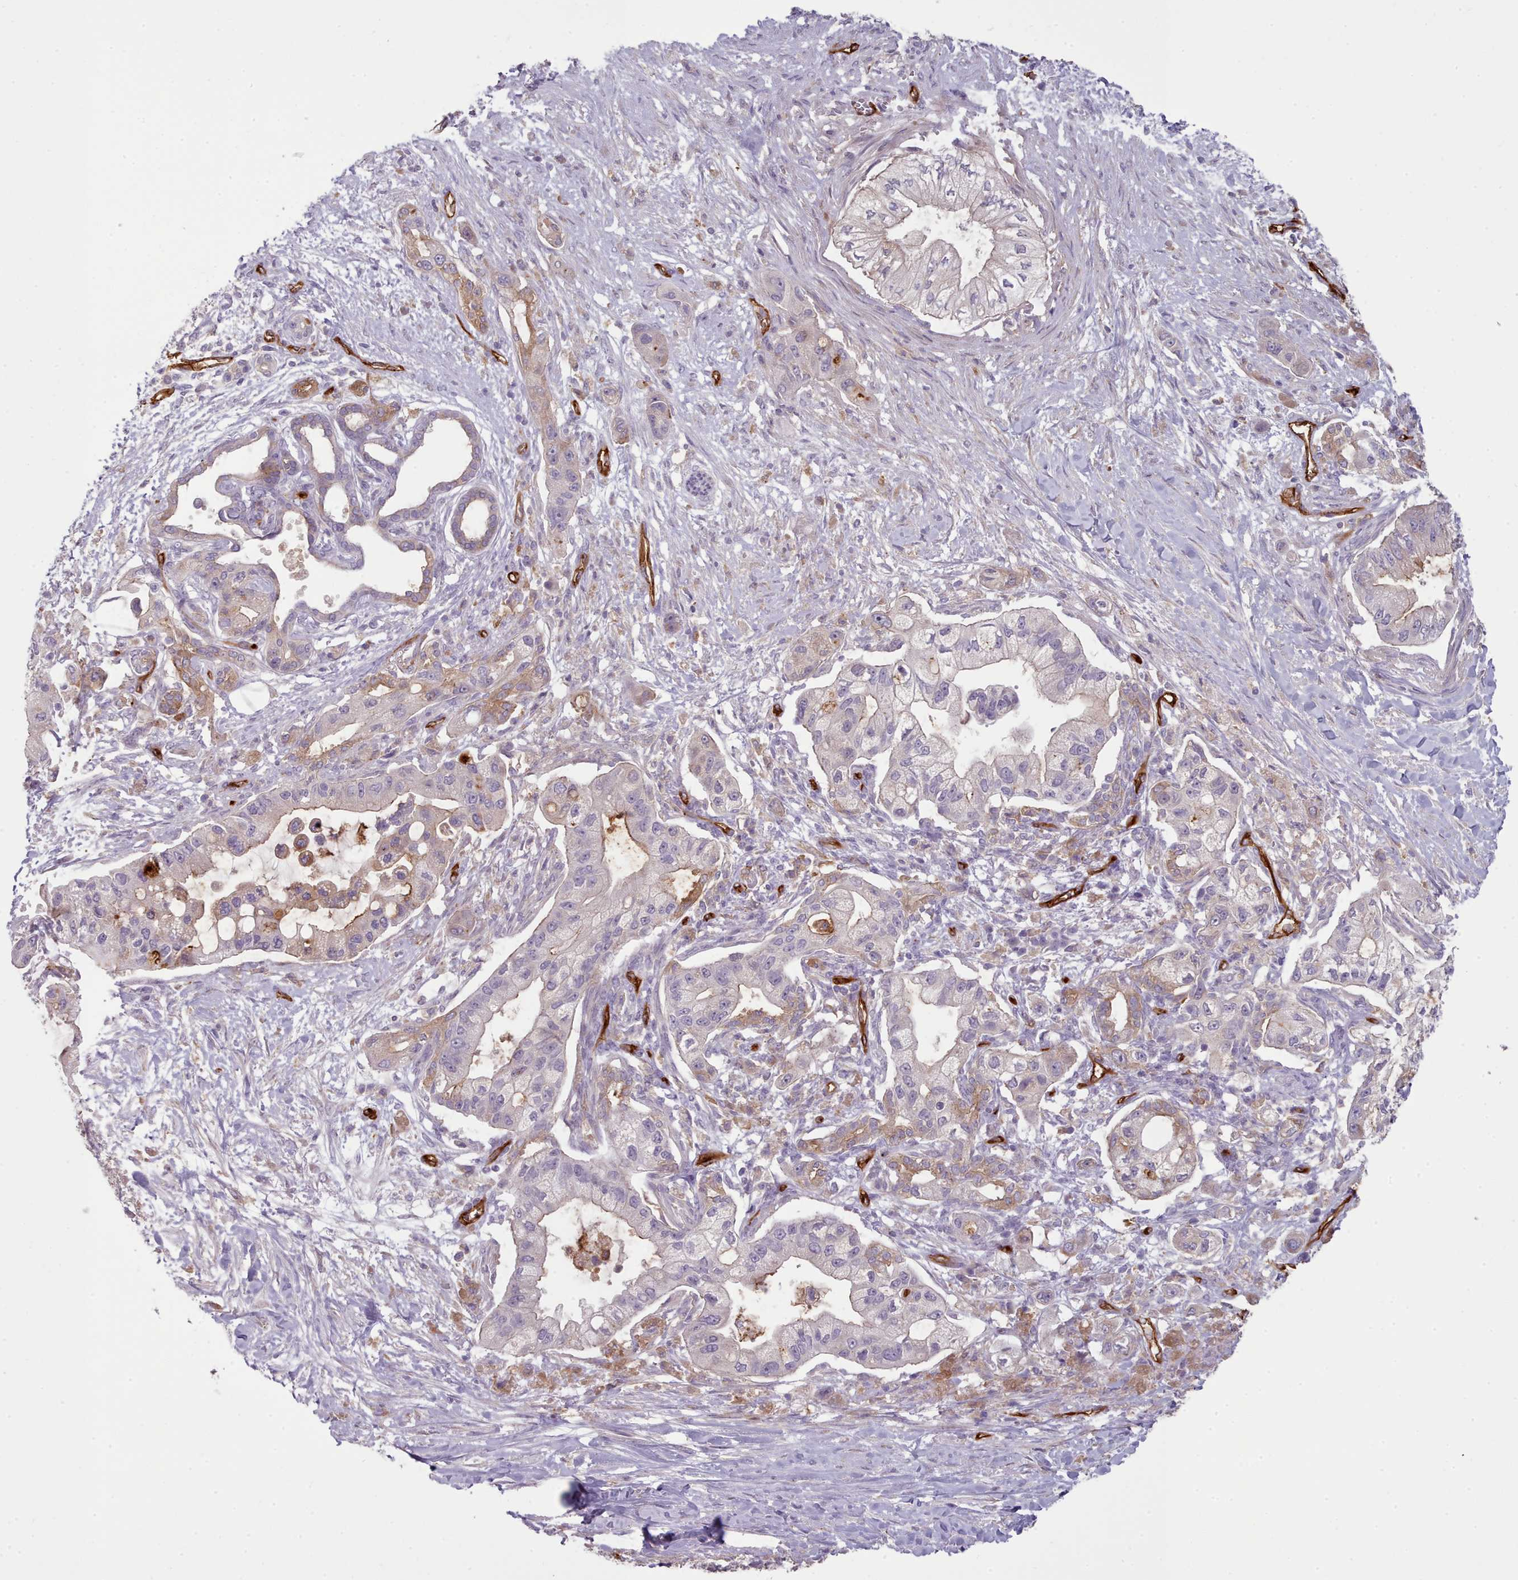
{"staining": {"intensity": "moderate", "quantity": "<25%", "location": "cytoplasmic/membranous"}, "tissue": "pancreatic cancer", "cell_type": "Tumor cells", "image_type": "cancer", "snomed": [{"axis": "morphology", "description": "Adenocarcinoma, NOS"}, {"axis": "topography", "description": "Pancreas"}], "caption": "DAB (3,3'-diaminobenzidine) immunohistochemical staining of human pancreatic cancer (adenocarcinoma) demonstrates moderate cytoplasmic/membranous protein positivity in about <25% of tumor cells.", "gene": "CD300LF", "patient": {"sex": "male", "age": 57}}